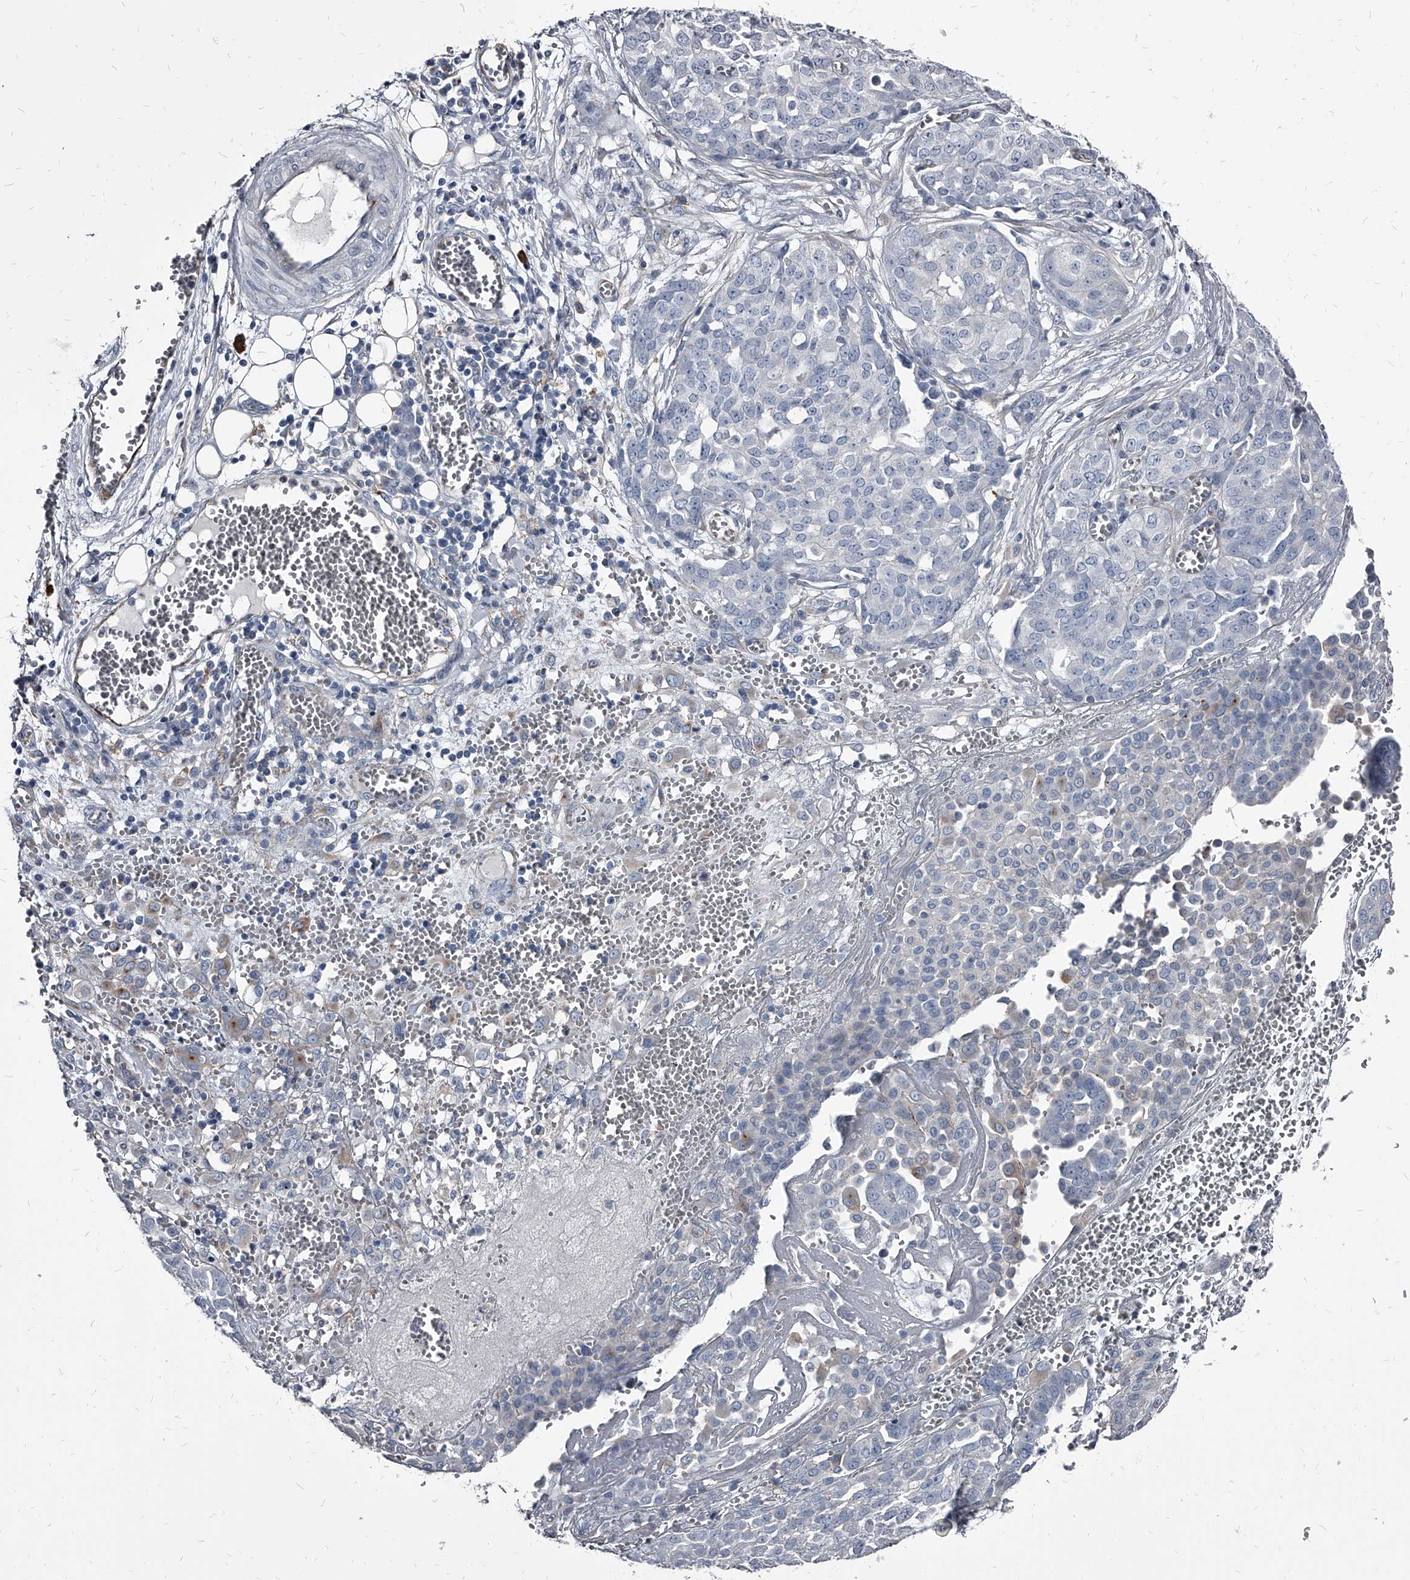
{"staining": {"intensity": "negative", "quantity": "none", "location": "none"}, "tissue": "ovarian cancer", "cell_type": "Tumor cells", "image_type": "cancer", "snomed": [{"axis": "morphology", "description": "Cystadenocarcinoma, serous, NOS"}, {"axis": "topography", "description": "Soft tissue"}, {"axis": "topography", "description": "Ovary"}], "caption": "A micrograph of ovarian serous cystadenocarcinoma stained for a protein reveals no brown staining in tumor cells. The staining was performed using DAB (3,3'-diaminobenzidine) to visualize the protein expression in brown, while the nuclei were stained in blue with hematoxylin (Magnification: 20x).", "gene": "PGLYRP3", "patient": {"sex": "female", "age": 57}}